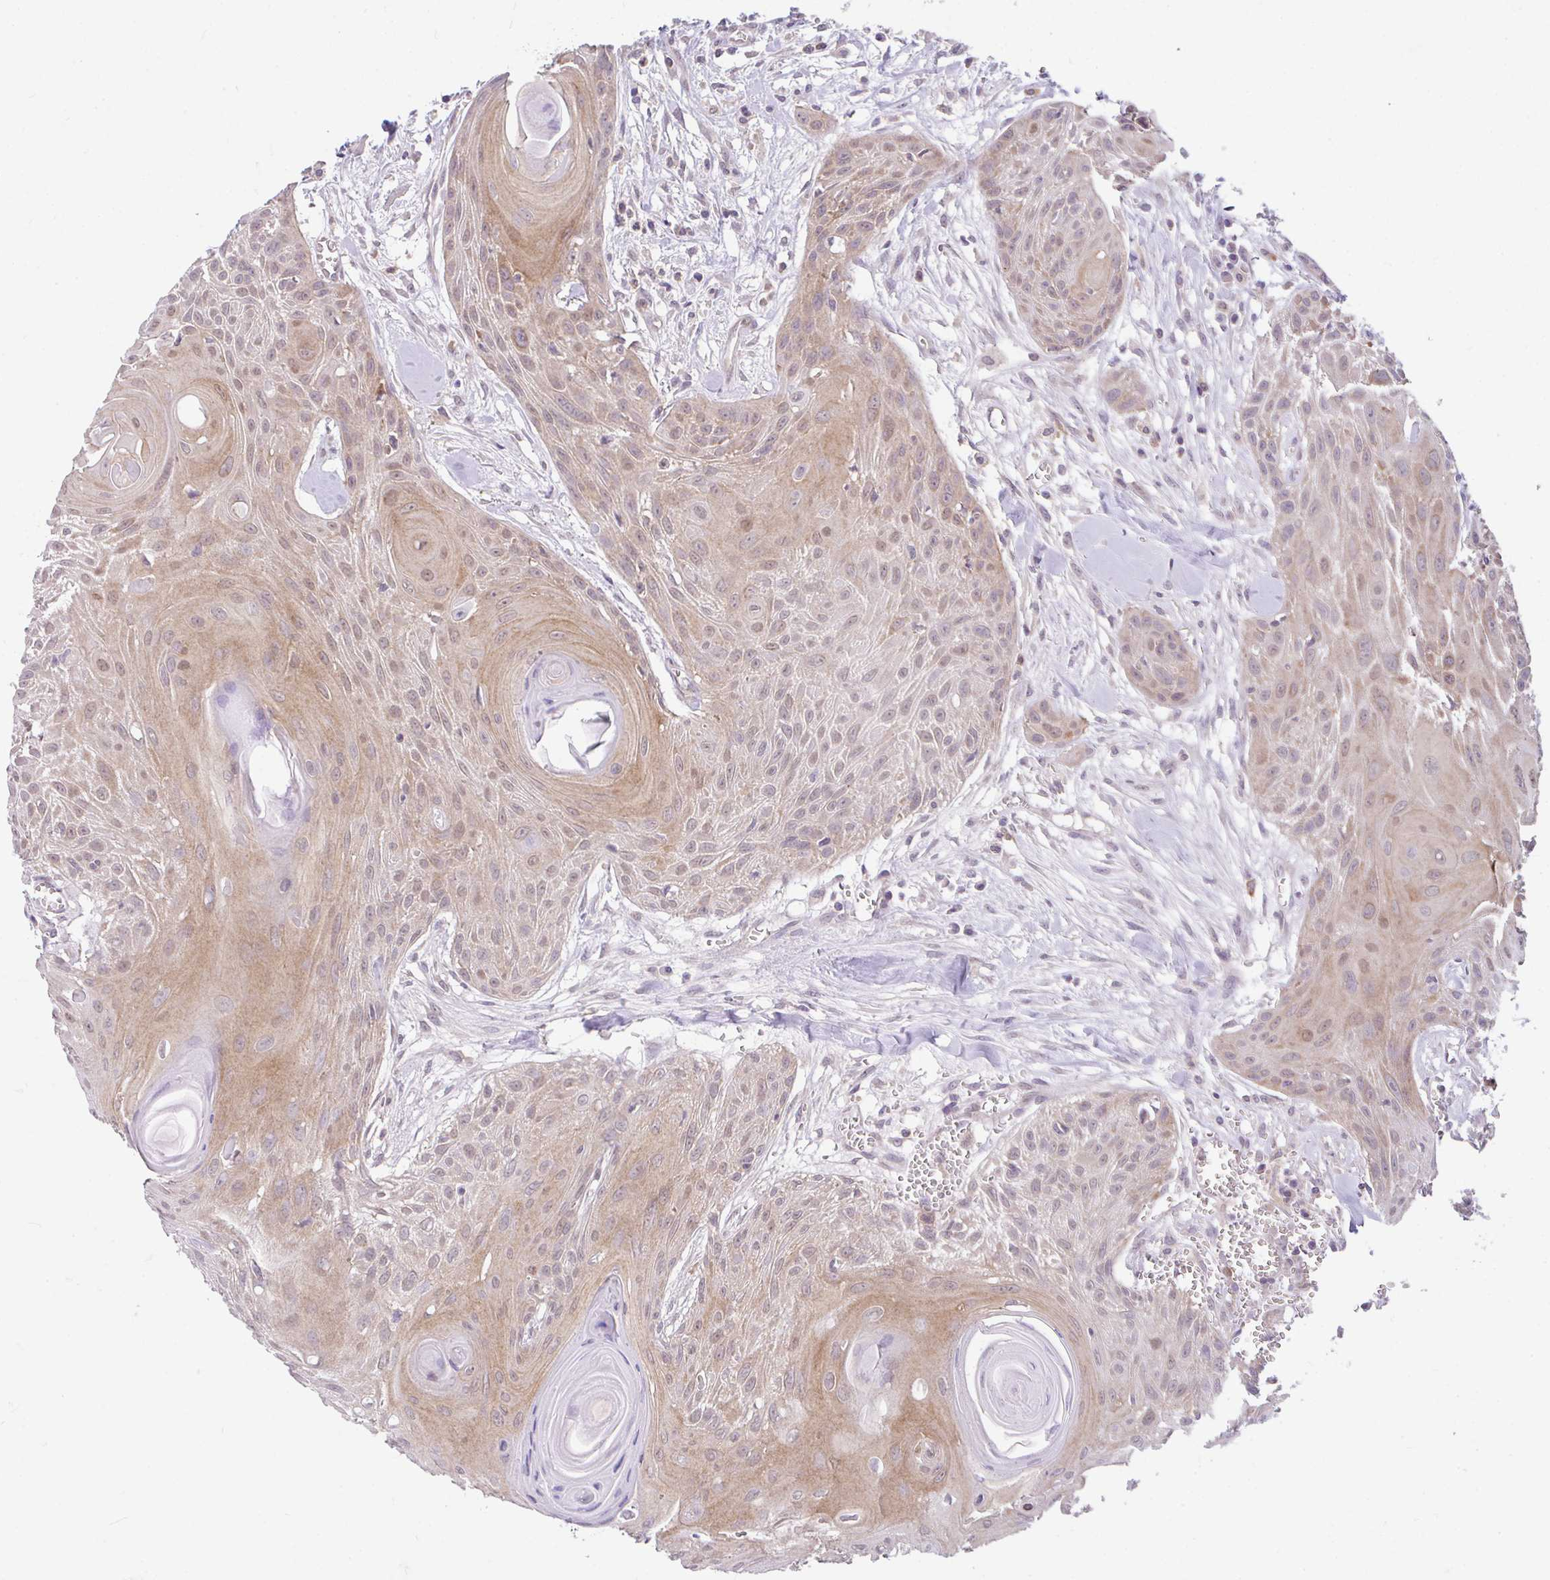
{"staining": {"intensity": "moderate", "quantity": "25%-75%", "location": "cytoplasmic/membranous,nuclear"}, "tissue": "head and neck cancer", "cell_type": "Tumor cells", "image_type": "cancer", "snomed": [{"axis": "morphology", "description": "Squamous cell carcinoma, NOS"}, {"axis": "topography", "description": "Lymph node"}, {"axis": "topography", "description": "Salivary gland"}, {"axis": "topography", "description": "Head-Neck"}], "caption": "DAB (3,3'-diaminobenzidine) immunohistochemical staining of head and neck squamous cell carcinoma reveals moderate cytoplasmic/membranous and nuclear protein positivity in about 25%-75% of tumor cells.", "gene": "RALBP1", "patient": {"sex": "female", "age": 74}}